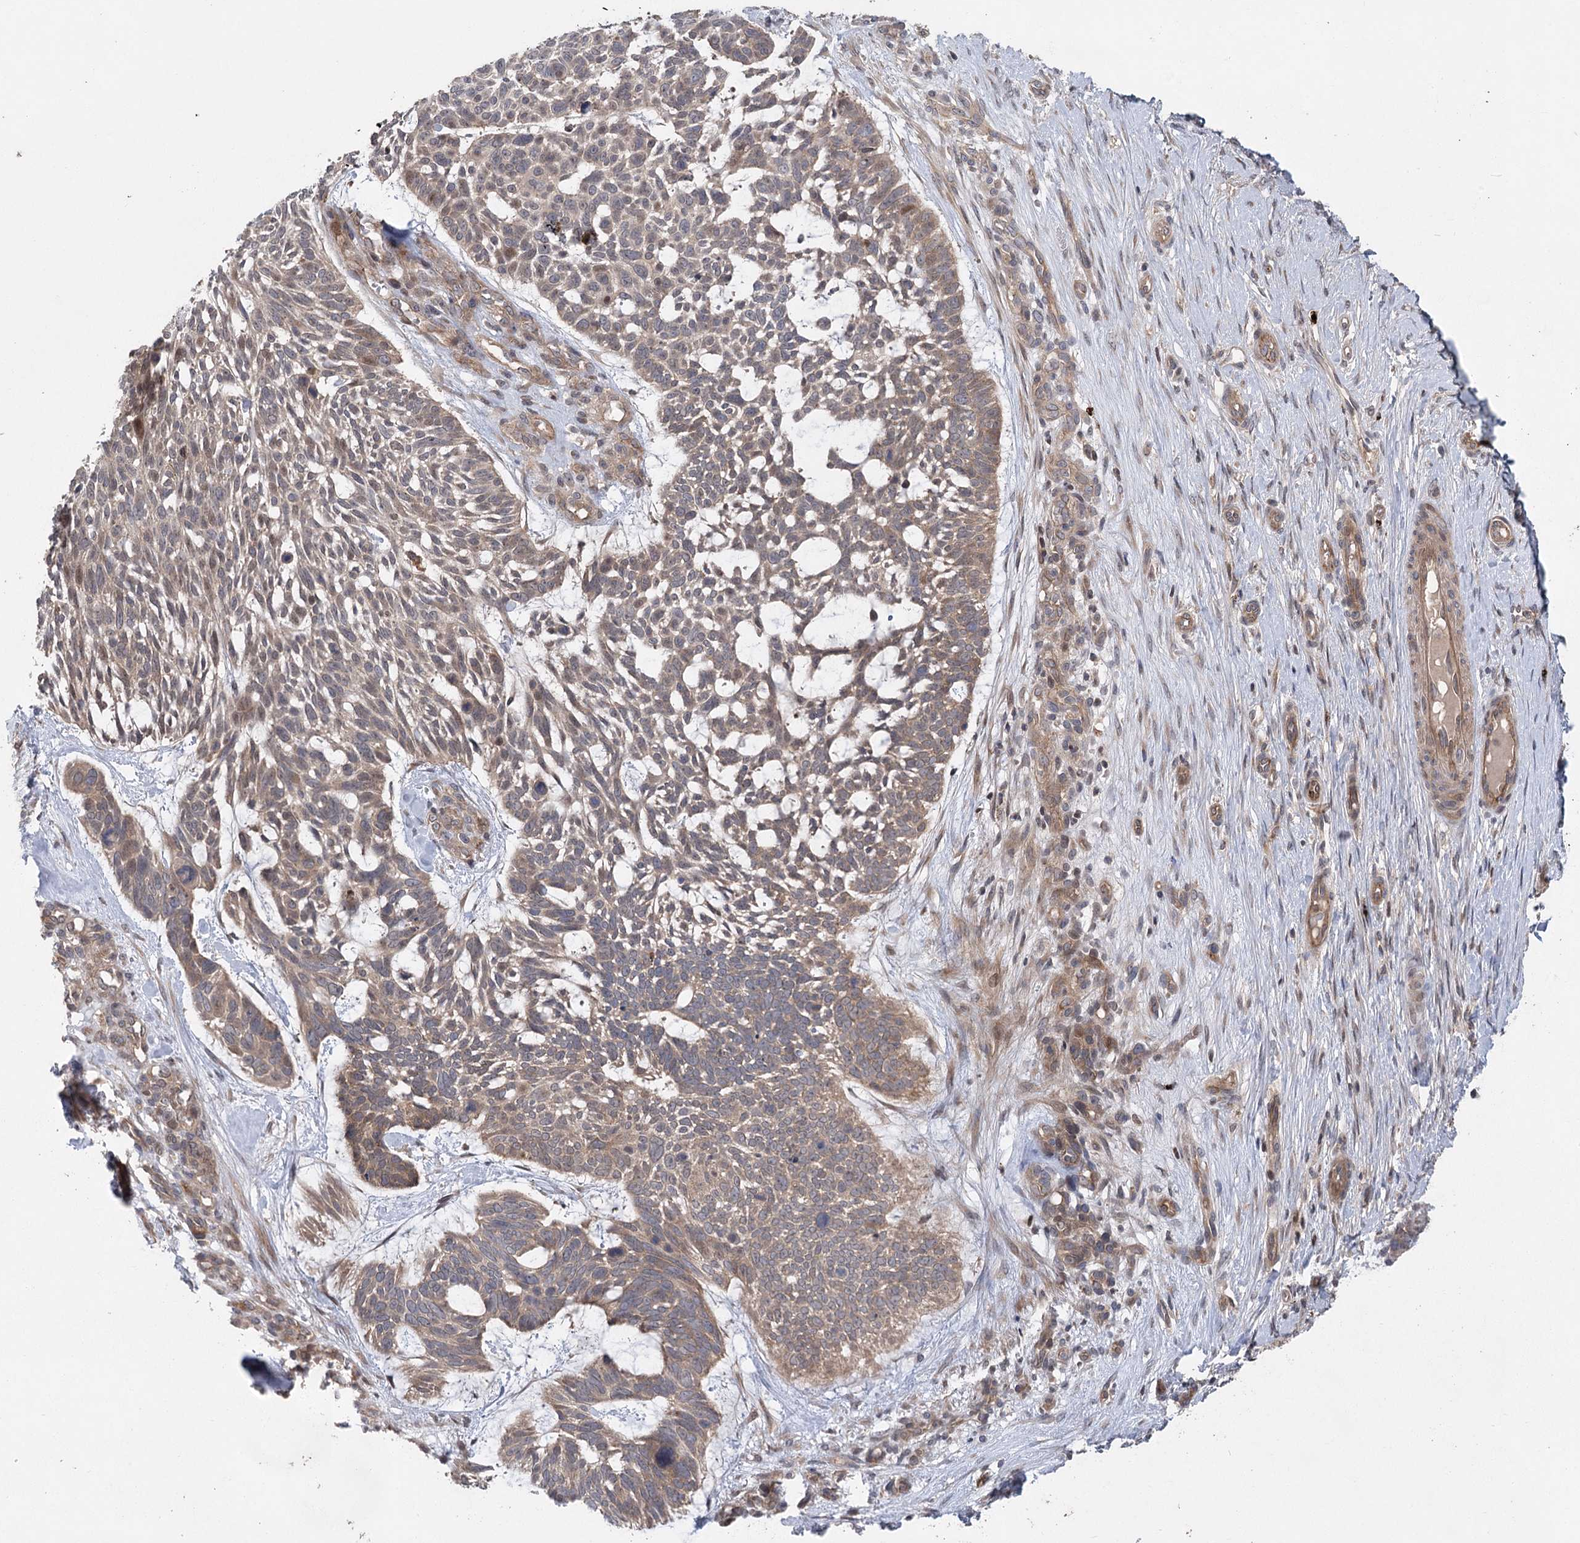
{"staining": {"intensity": "weak", "quantity": ">75%", "location": "cytoplasmic/membranous"}, "tissue": "skin cancer", "cell_type": "Tumor cells", "image_type": "cancer", "snomed": [{"axis": "morphology", "description": "Basal cell carcinoma"}, {"axis": "topography", "description": "Skin"}], "caption": "A histopathology image of basal cell carcinoma (skin) stained for a protein exhibits weak cytoplasmic/membranous brown staining in tumor cells. Ihc stains the protein of interest in brown and the nuclei are stained blue.", "gene": "METTL24", "patient": {"sex": "male", "age": 88}}